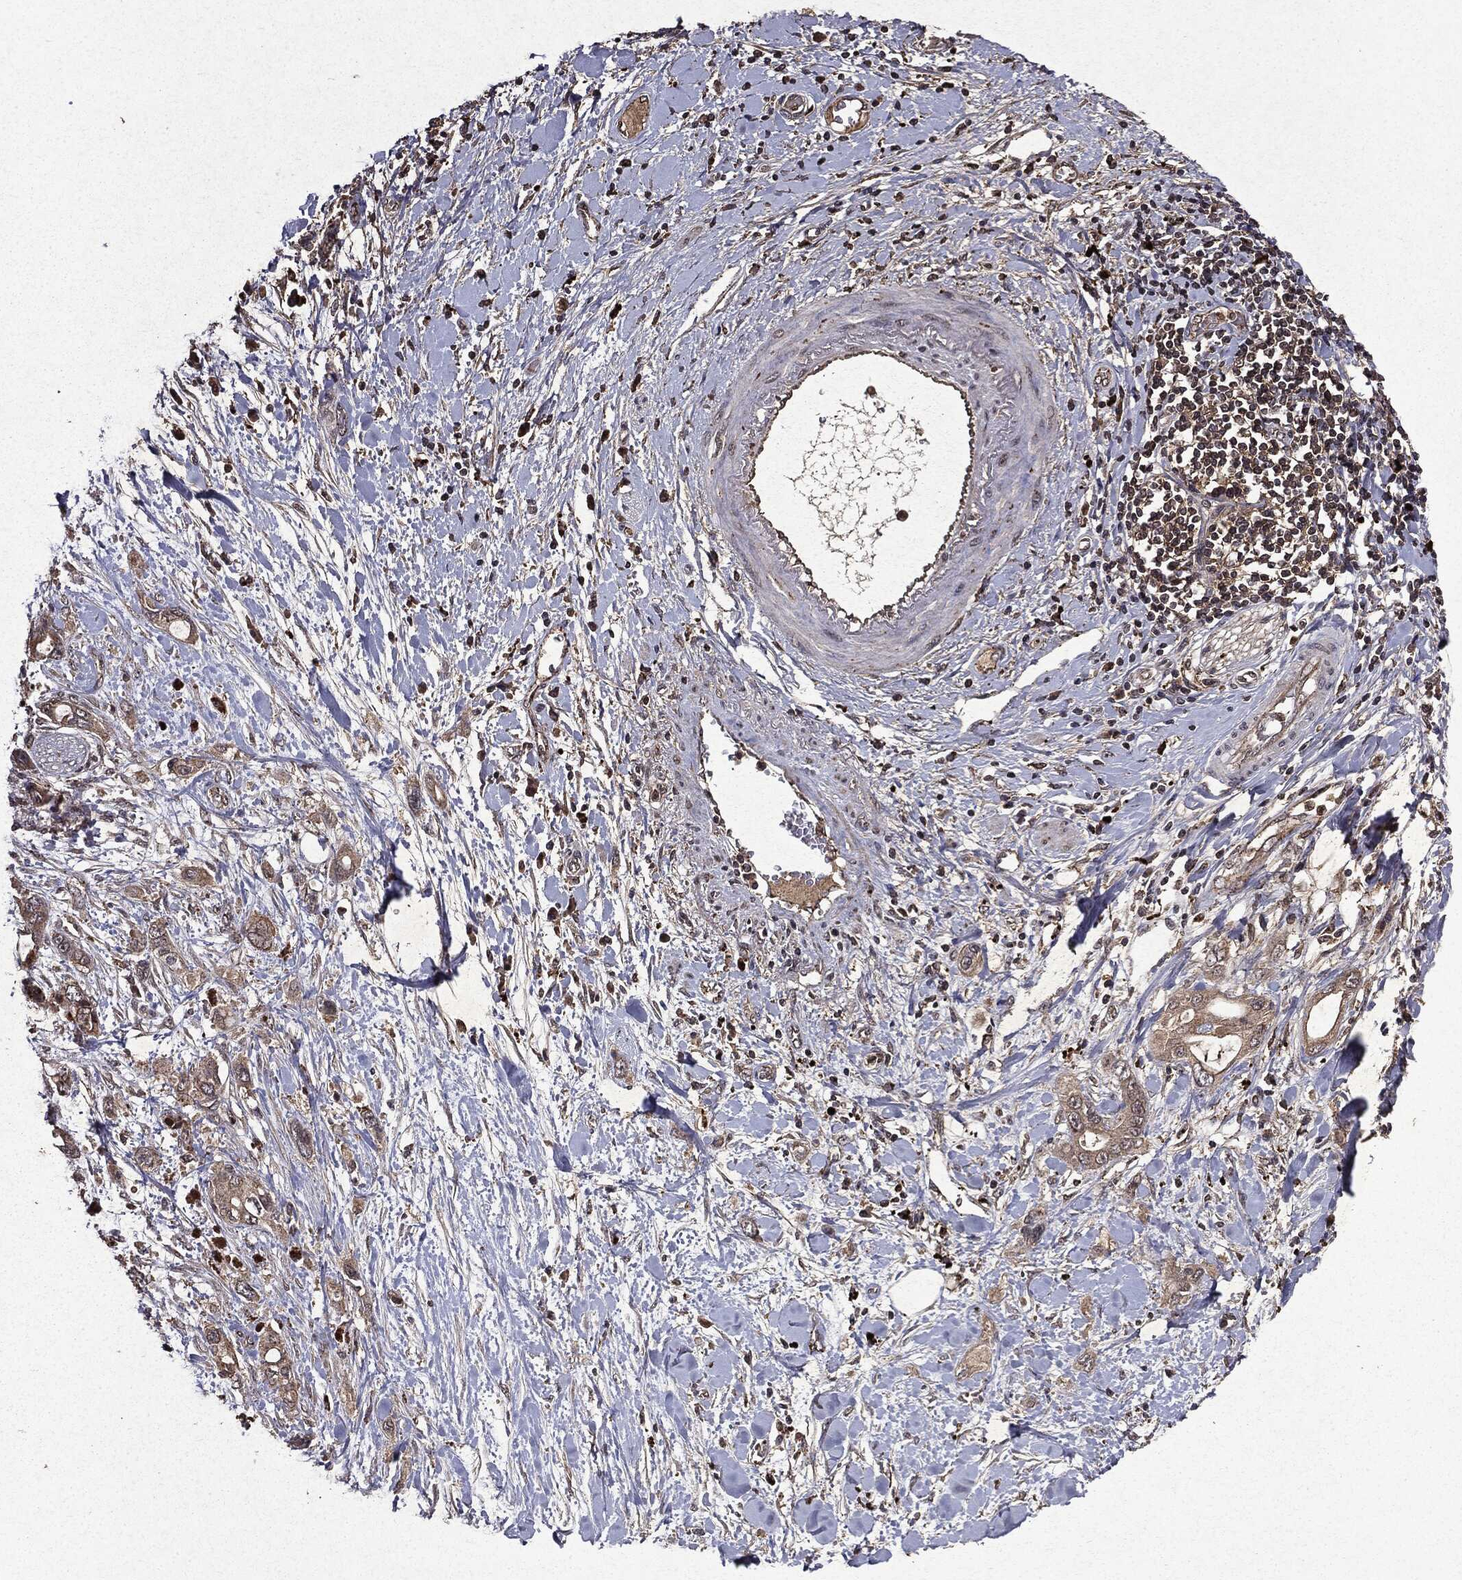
{"staining": {"intensity": "weak", "quantity": ">75%", "location": "cytoplasmic/membranous"}, "tissue": "pancreatic cancer", "cell_type": "Tumor cells", "image_type": "cancer", "snomed": [{"axis": "morphology", "description": "Adenocarcinoma, NOS"}, {"axis": "topography", "description": "Pancreas"}], "caption": "This is an image of IHC staining of pancreatic cancer (adenocarcinoma), which shows weak staining in the cytoplasmic/membranous of tumor cells.", "gene": "MTOR", "patient": {"sex": "female", "age": 56}}